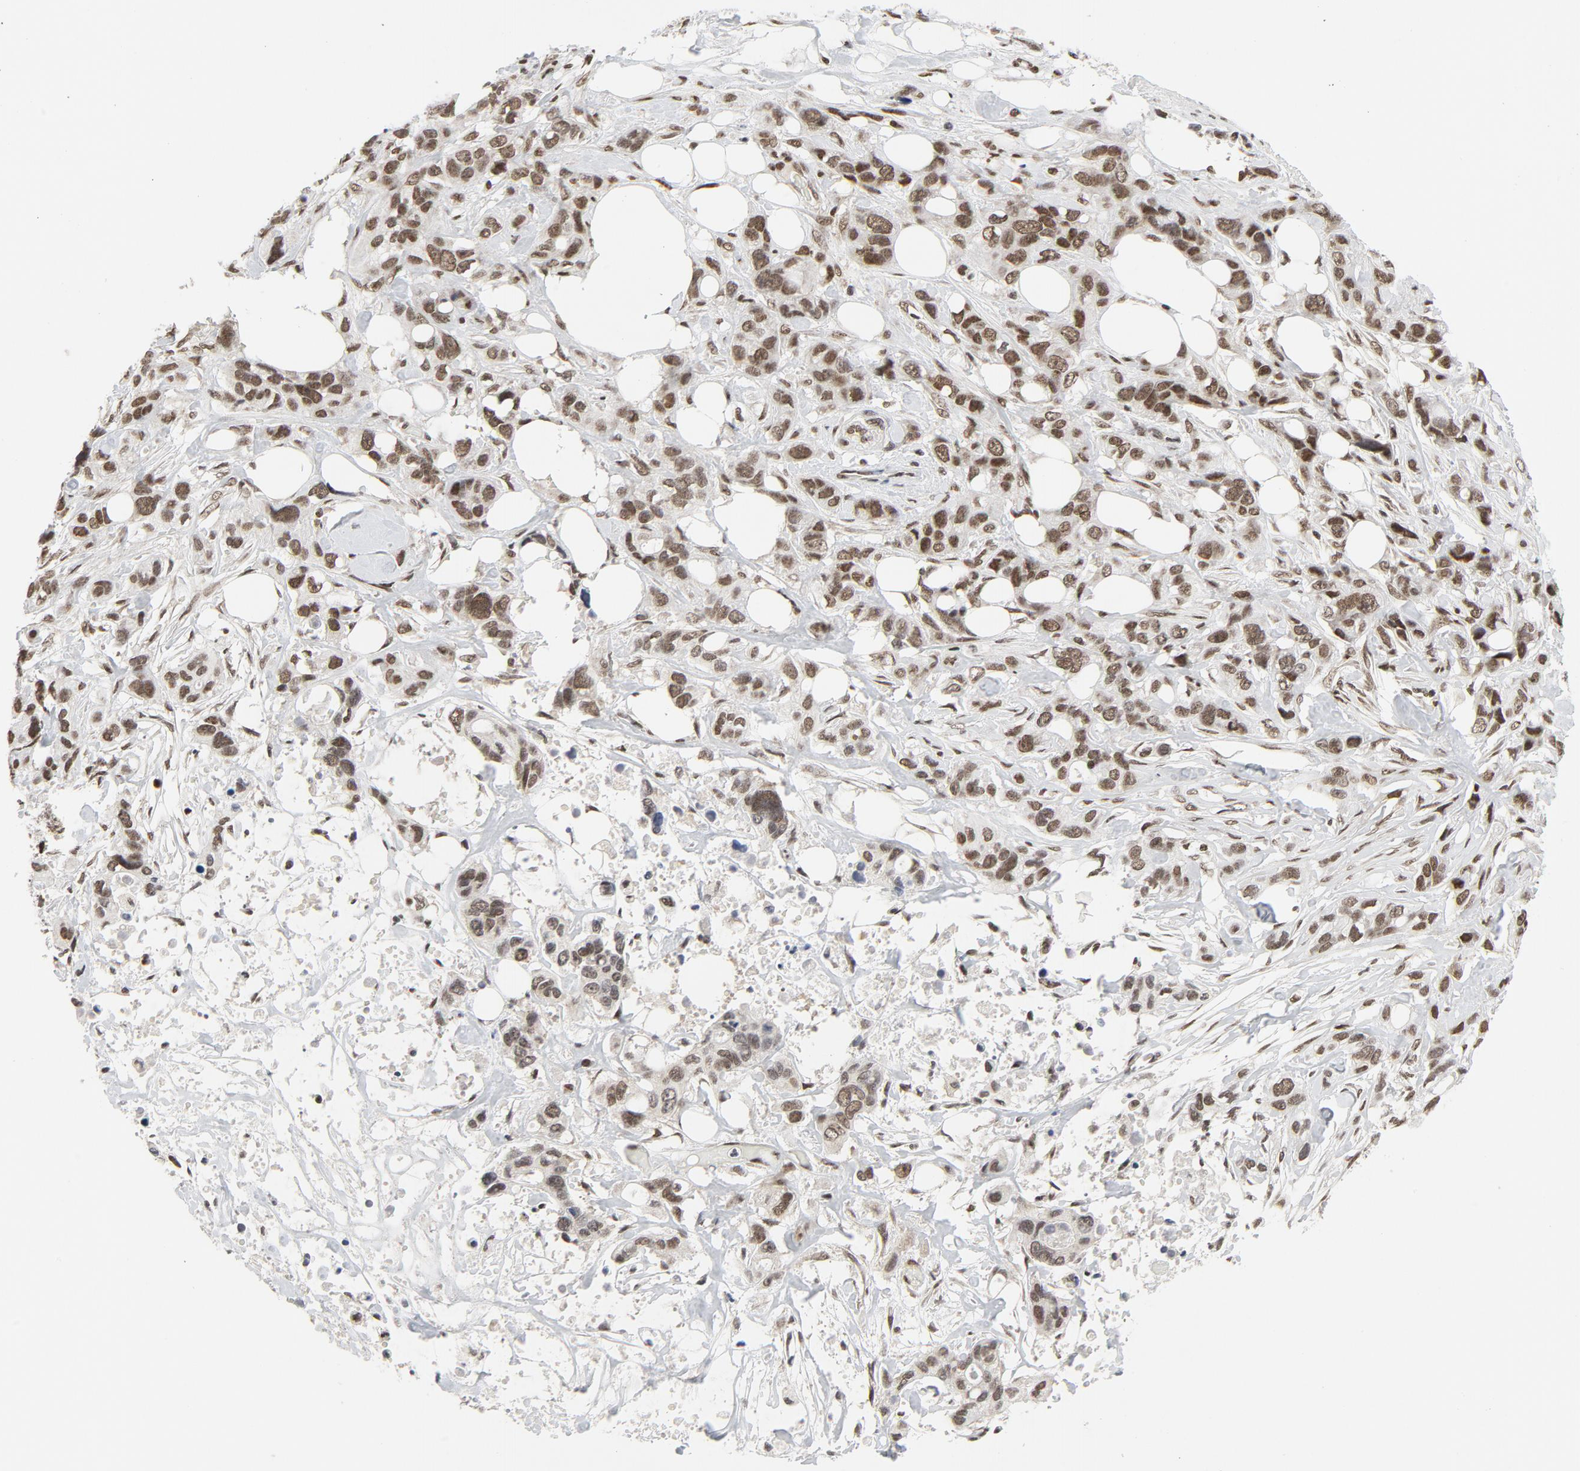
{"staining": {"intensity": "moderate", "quantity": ">75%", "location": "nuclear"}, "tissue": "stomach cancer", "cell_type": "Tumor cells", "image_type": "cancer", "snomed": [{"axis": "morphology", "description": "Adenocarcinoma, NOS"}, {"axis": "topography", "description": "Stomach, upper"}], "caption": "The immunohistochemical stain shows moderate nuclear staining in tumor cells of stomach cancer tissue. The staining was performed using DAB (3,3'-diaminobenzidine) to visualize the protein expression in brown, while the nuclei were stained in blue with hematoxylin (Magnification: 20x).", "gene": "ERCC1", "patient": {"sex": "male", "age": 47}}